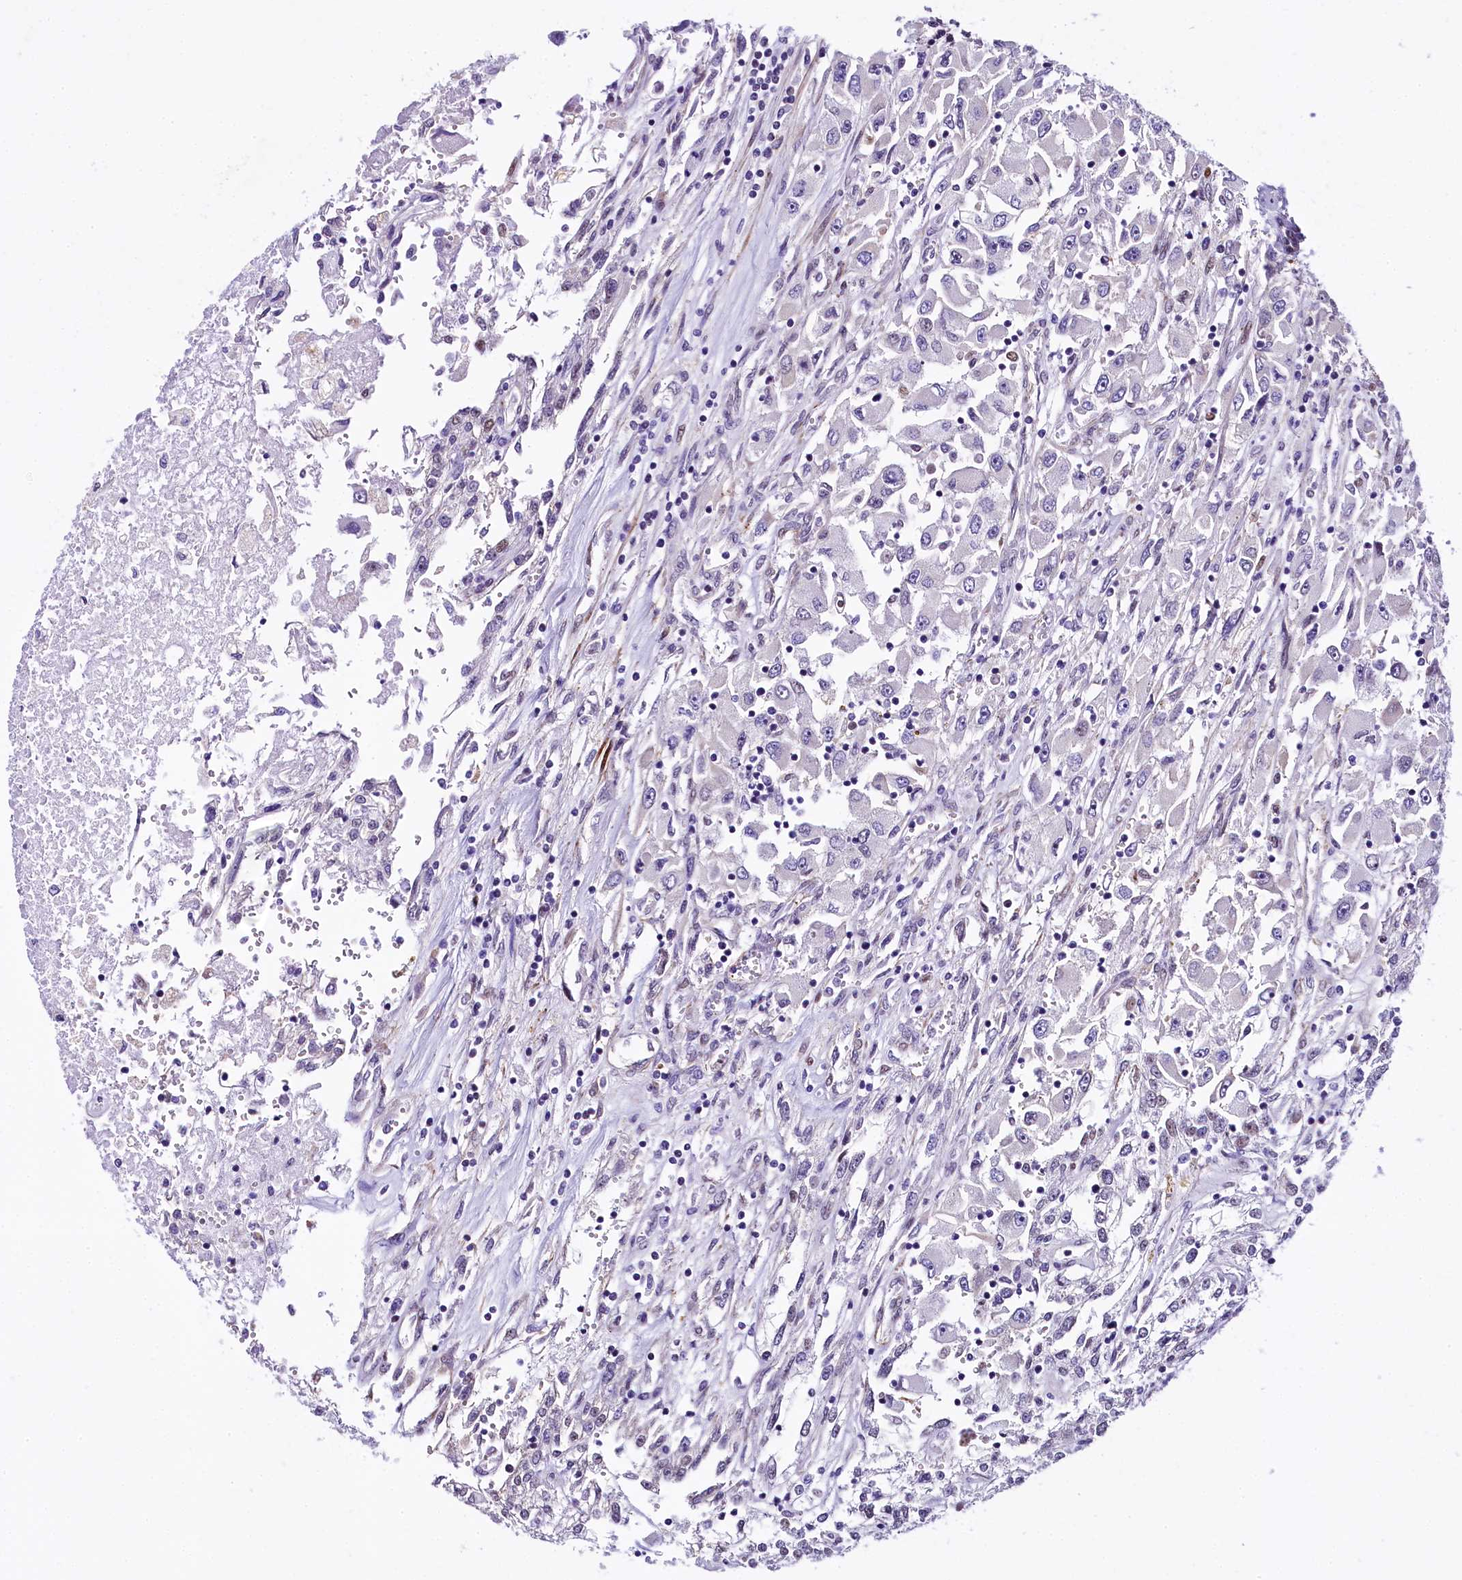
{"staining": {"intensity": "negative", "quantity": "none", "location": "none"}, "tissue": "renal cancer", "cell_type": "Tumor cells", "image_type": "cancer", "snomed": [{"axis": "morphology", "description": "Adenocarcinoma, NOS"}, {"axis": "topography", "description": "Kidney"}], "caption": "Tumor cells show no significant expression in adenocarcinoma (renal). Nuclei are stained in blue.", "gene": "SAMD10", "patient": {"sex": "female", "age": 52}}